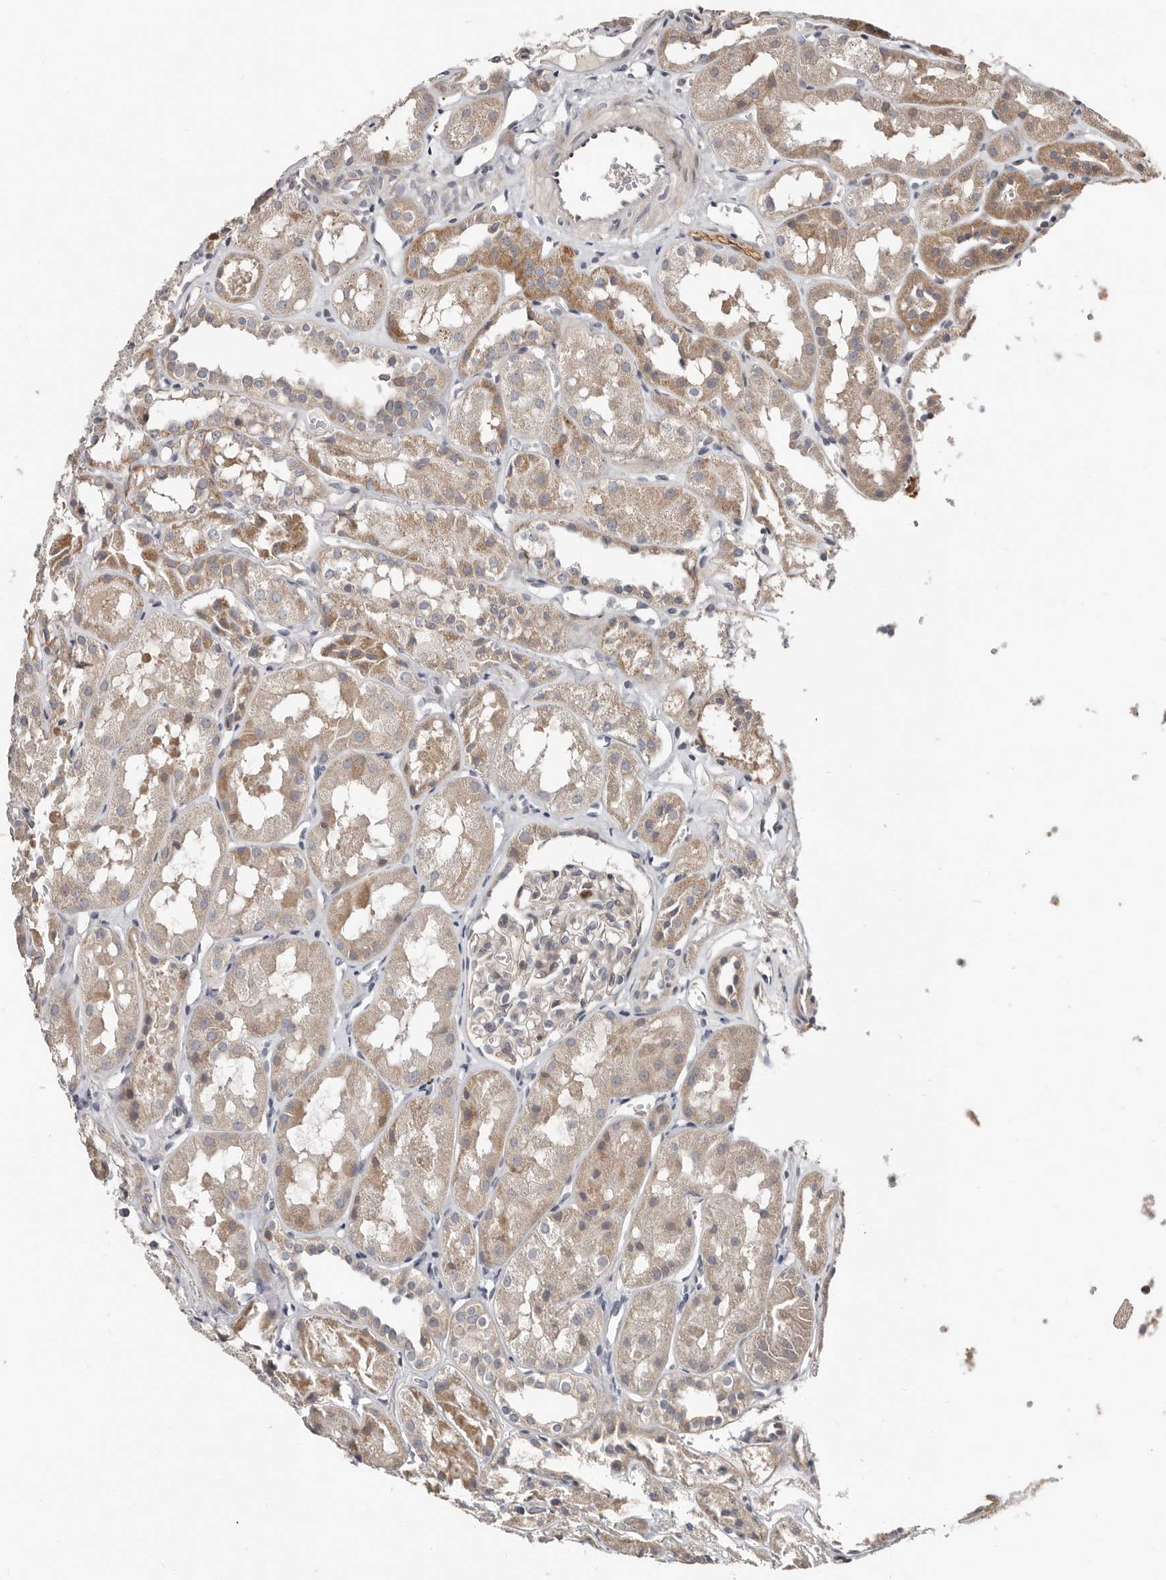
{"staining": {"intensity": "weak", "quantity": "<25%", "location": "cytoplasmic/membranous"}, "tissue": "kidney", "cell_type": "Cells in glomeruli", "image_type": "normal", "snomed": [{"axis": "morphology", "description": "Normal tissue, NOS"}, {"axis": "topography", "description": "Kidney"}], "caption": "DAB immunohistochemical staining of unremarkable kidney reveals no significant expression in cells in glomeruli. (DAB (3,3'-diaminobenzidine) IHC visualized using brightfield microscopy, high magnification).", "gene": "SMYD4", "patient": {"sex": "male", "age": 16}}